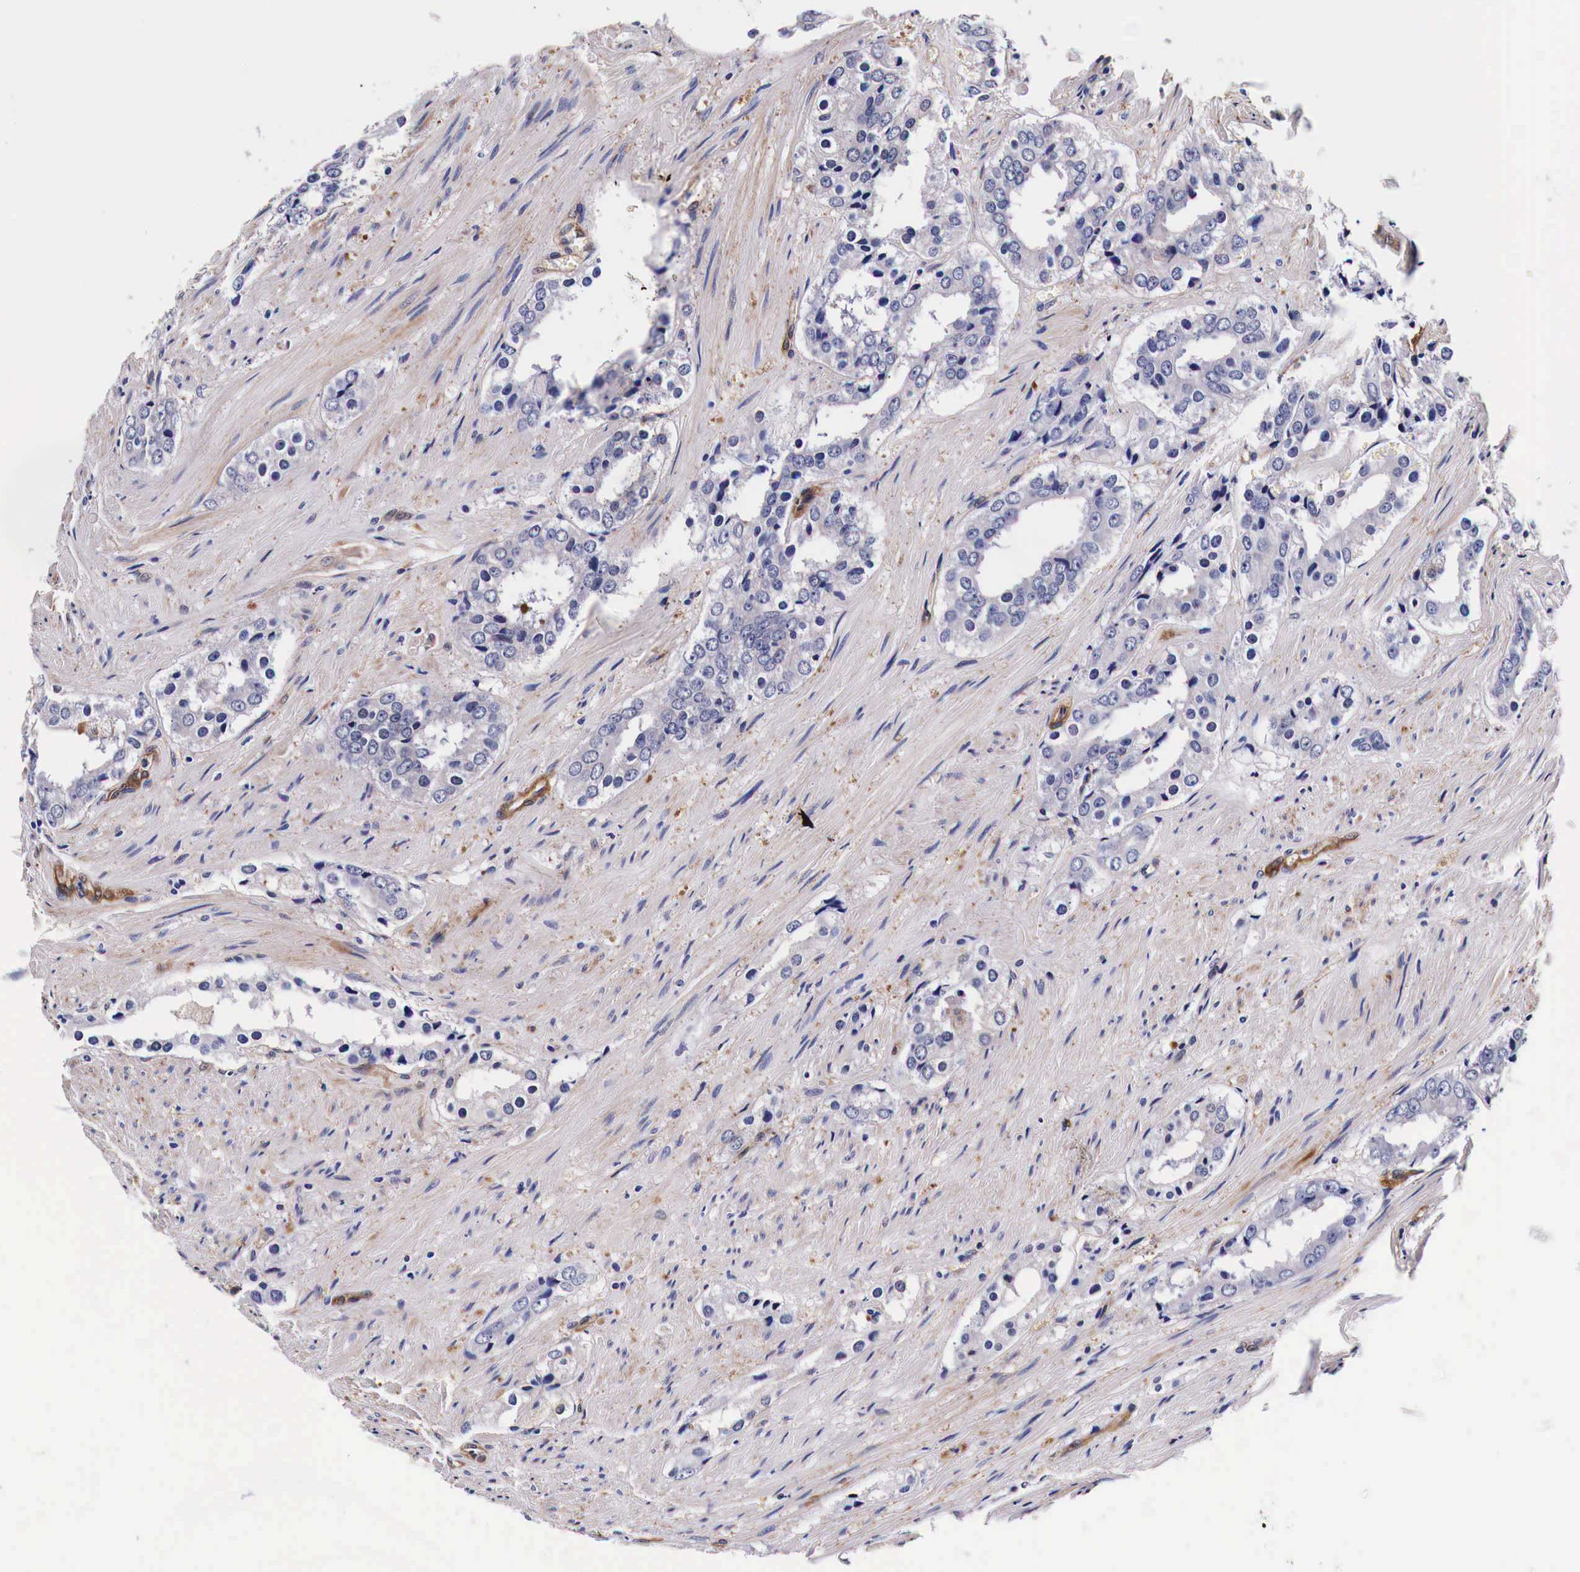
{"staining": {"intensity": "negative", "quantity": "none", "location": "none"}, "tissue": "prostate cancer", "cell_type": "Tumor cells", "image_type": "cancer", "snomed": [{"axis": "morphology", "description": "Adenocarcinoma, Medium grade"}, {"axis": "topography", "description": "Prostate"}], "caption": "A high-resolution photomicrograph shows IHC staining of prostate cancer (medium-grade adenocarcinoma), which displays no significant expression in tumor cells. (Immunohistochemistry, brightfield microscopy, high magnification).", "gene": "HSPB1", "patient": {"sex": "male", "age": 73}}